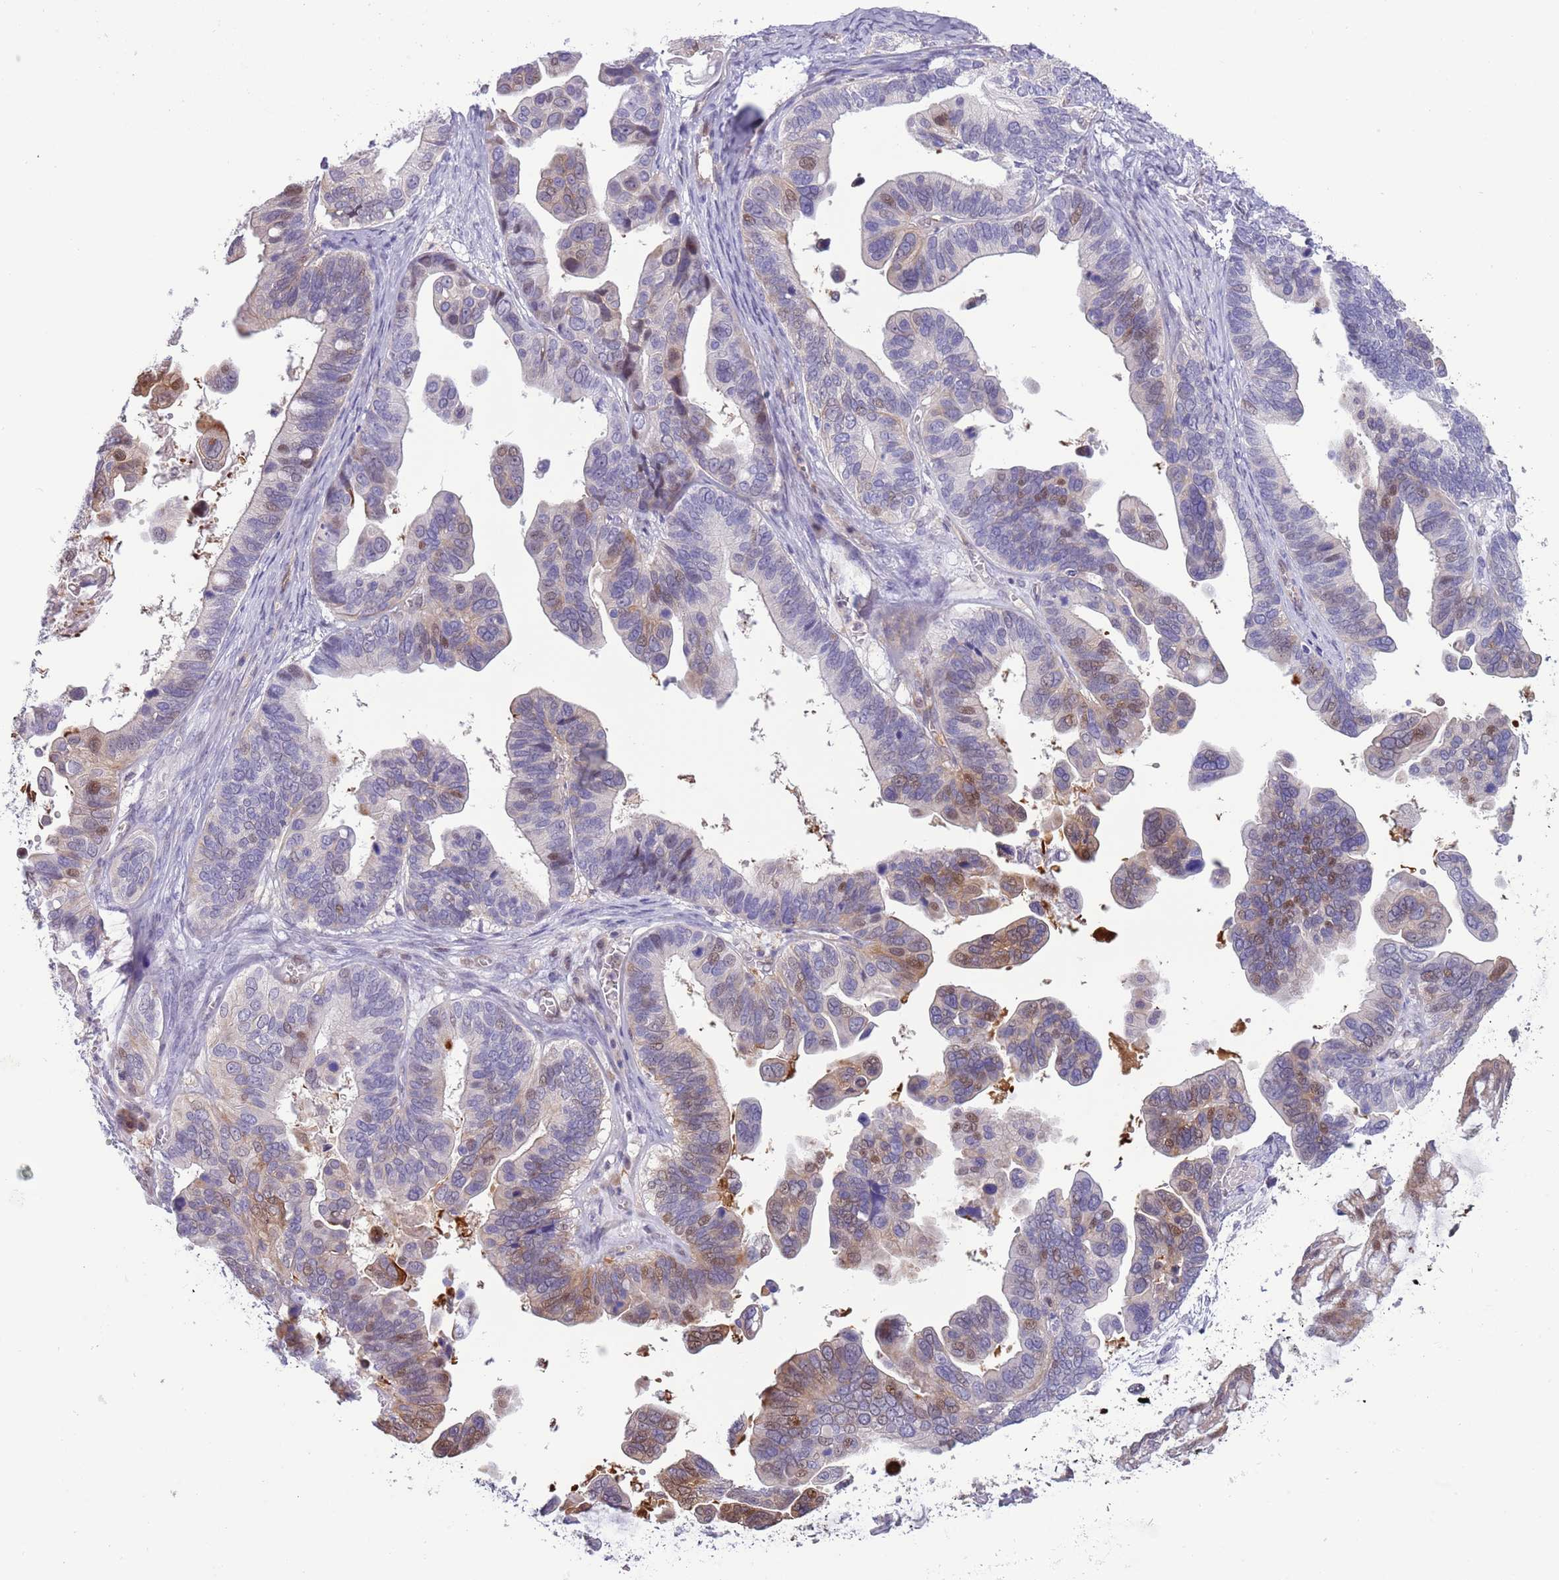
{"staining": {"intensity": "moderate", "quantity": "<25%", "location": "nuclear"}, "tissue": "ovarian cancer", "cell_type": "Tumor cells", "image_type": "cancer", "snomed": [{"axis": "morphology", "description": "Cystadenocarcinoma, serous, NOS"}, {"axis": "topography", "description": "Ovary"}], "caption": "Human ovarian cancer stained with a brown dye displays moderate nuclear positive expression in approximately <25% of tumor cells.", "gene": "NBPF6", "patient": {"sex": "female", "age": 56}}